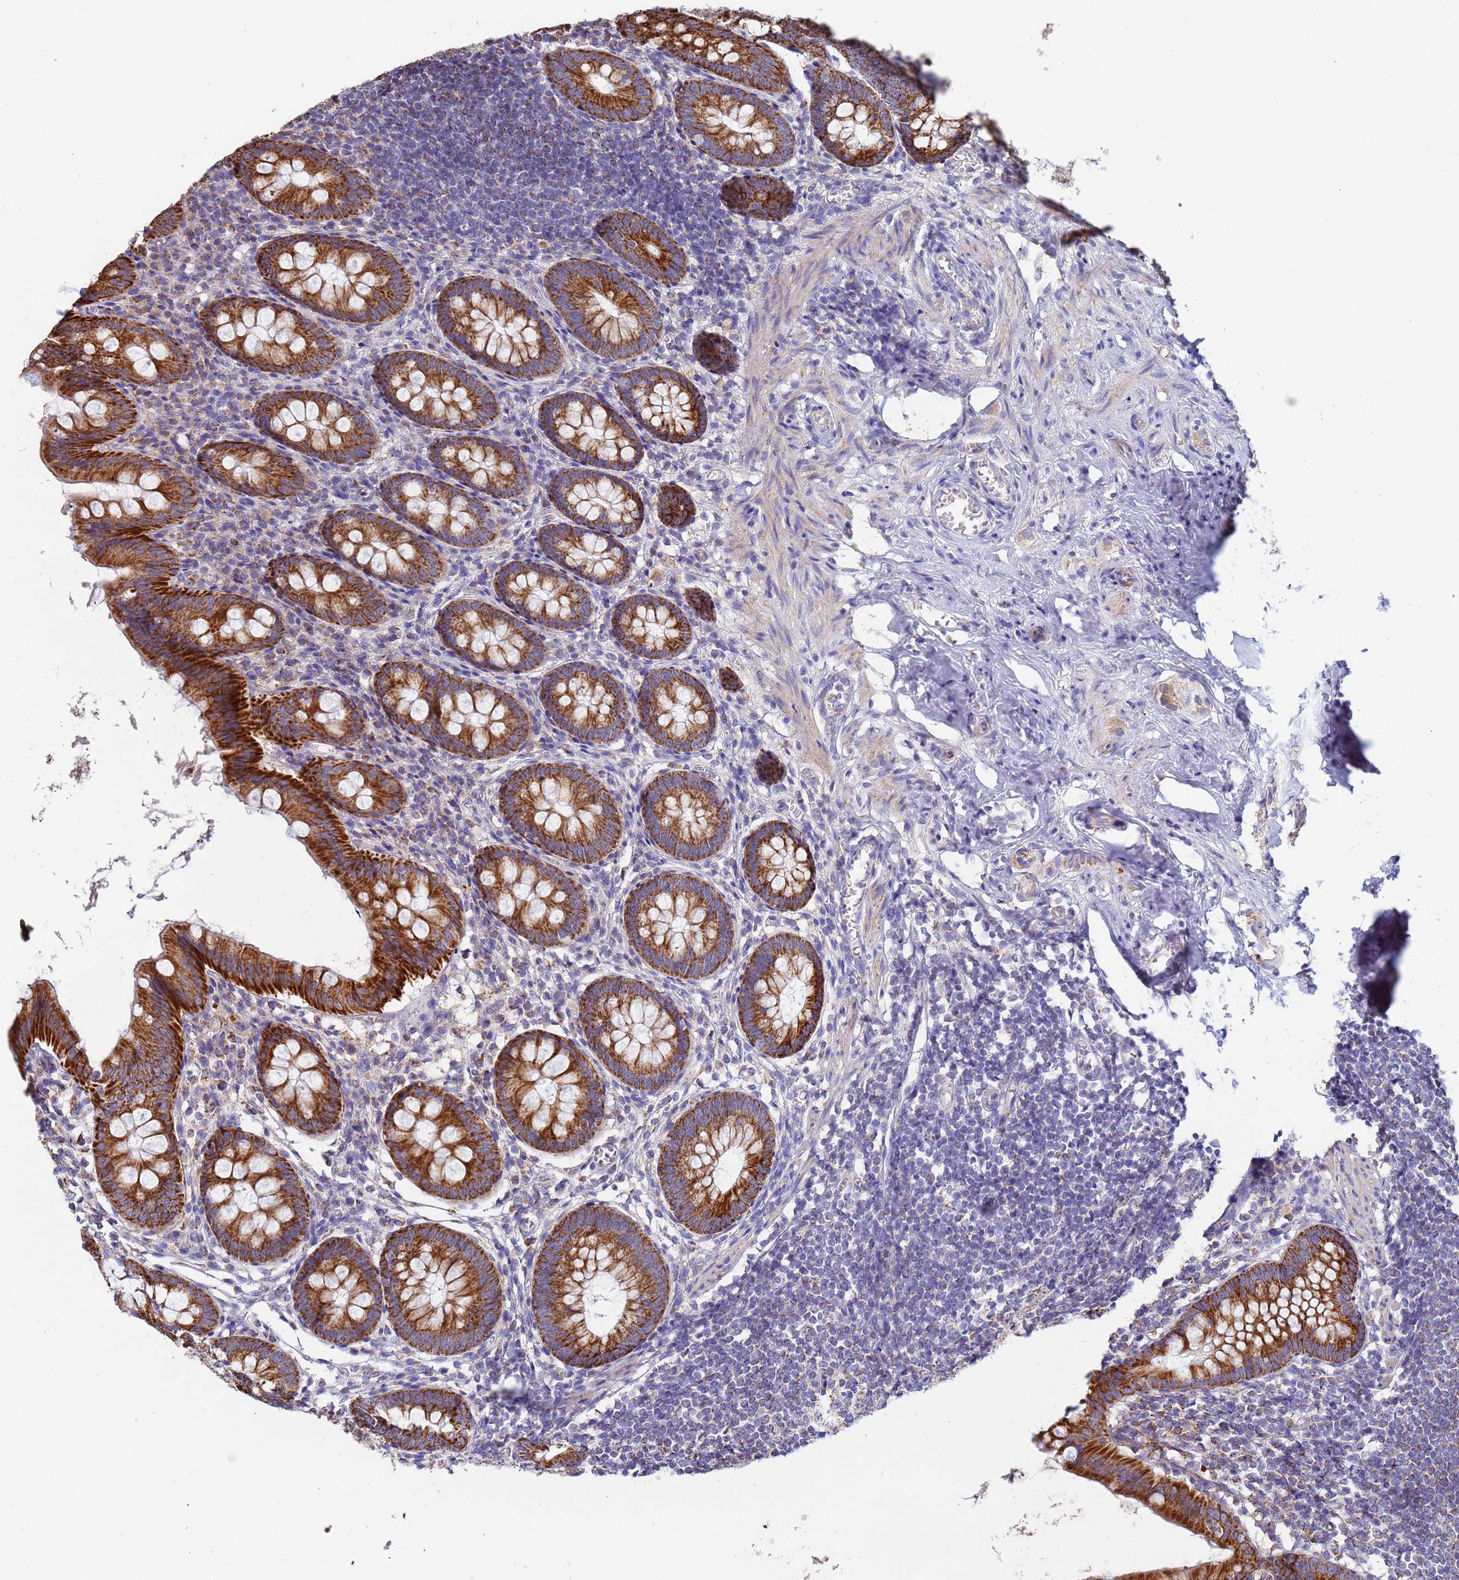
{"staining": {"intensity": "strong", "quantity": ">75%", "location": "cytoplasmic/membranous"}, "tissue": "appendix", "cell_type": "Glandular cells", "image_type": "normal", "snomed": [{"axis": "morphology", "description": "Normal tissue, NOS"}, {"axis": "topography", "description": "Appendix"}], "caption": "This photomicrograph exhibits immunohistochemistry (IHC) staining of unremarkable human appendix, with high strong cytoplasmic/membranous expression in about >75% of glandular cells.", "gene": "UQCRHL", "patient": {"sex": "female", "age": 51}}